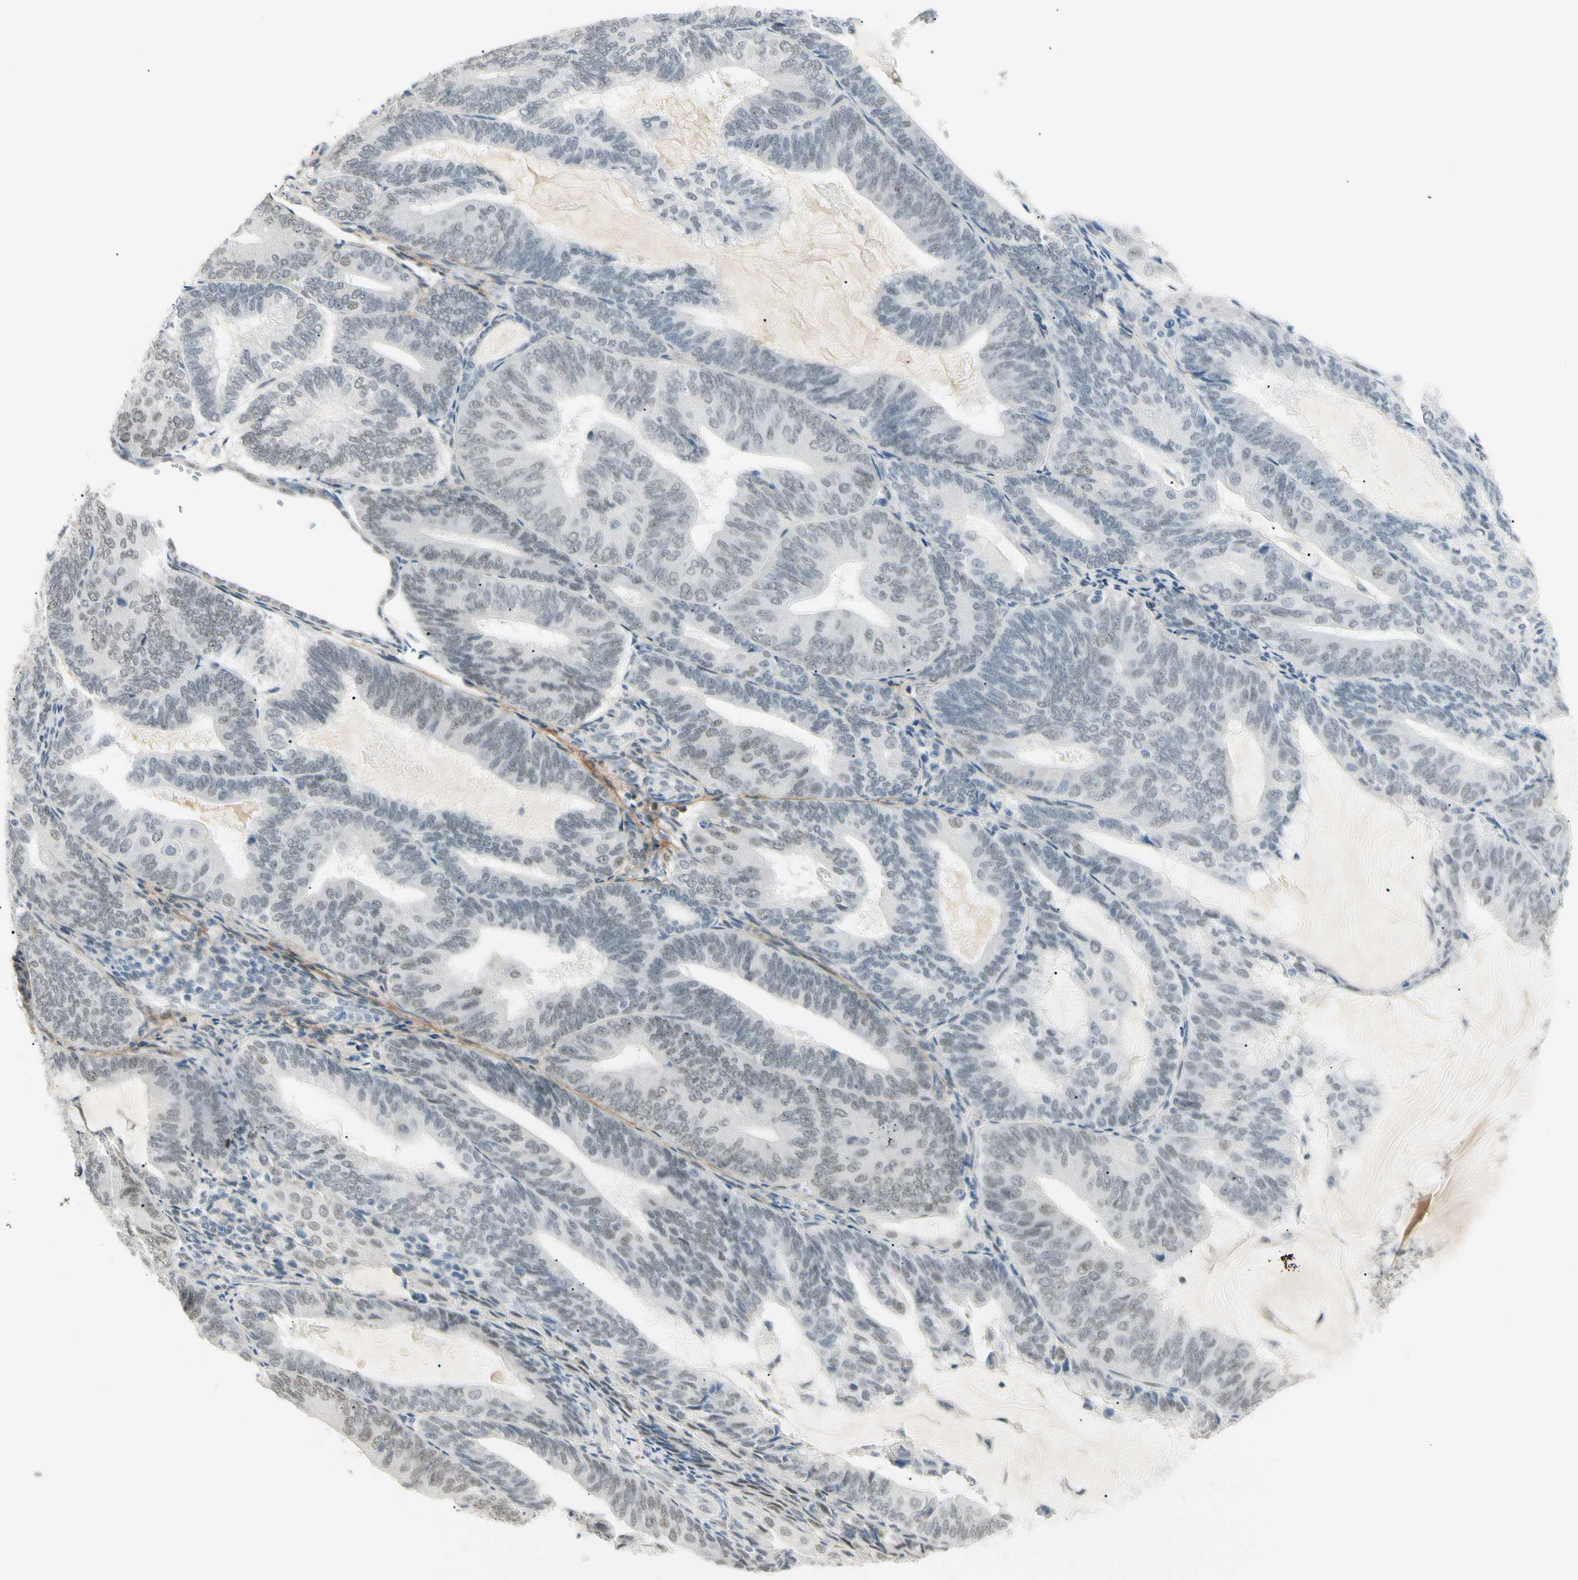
{"staining": {"intensity": "weak", "quantity": "25%-75%", "location": "nuclear"}, "tissue": "endometrial cancer", "cell_type": "Tumor cells", "image_type": "cancer", "snomed": [{"axis": "morphology", "description": "Adenocarcinoma, NOS"}, {"axis": "topography", "description": "Endometrium"}], "caption": "Endometrial cancer (adenocarcinoma) tissue demonstrates weak nuclear positivity in about 25%-75% of tumor cells, visualized by immunohistochemistry.", "gene": "ASPN", "patient": {"sex": "female", "age": 81}}